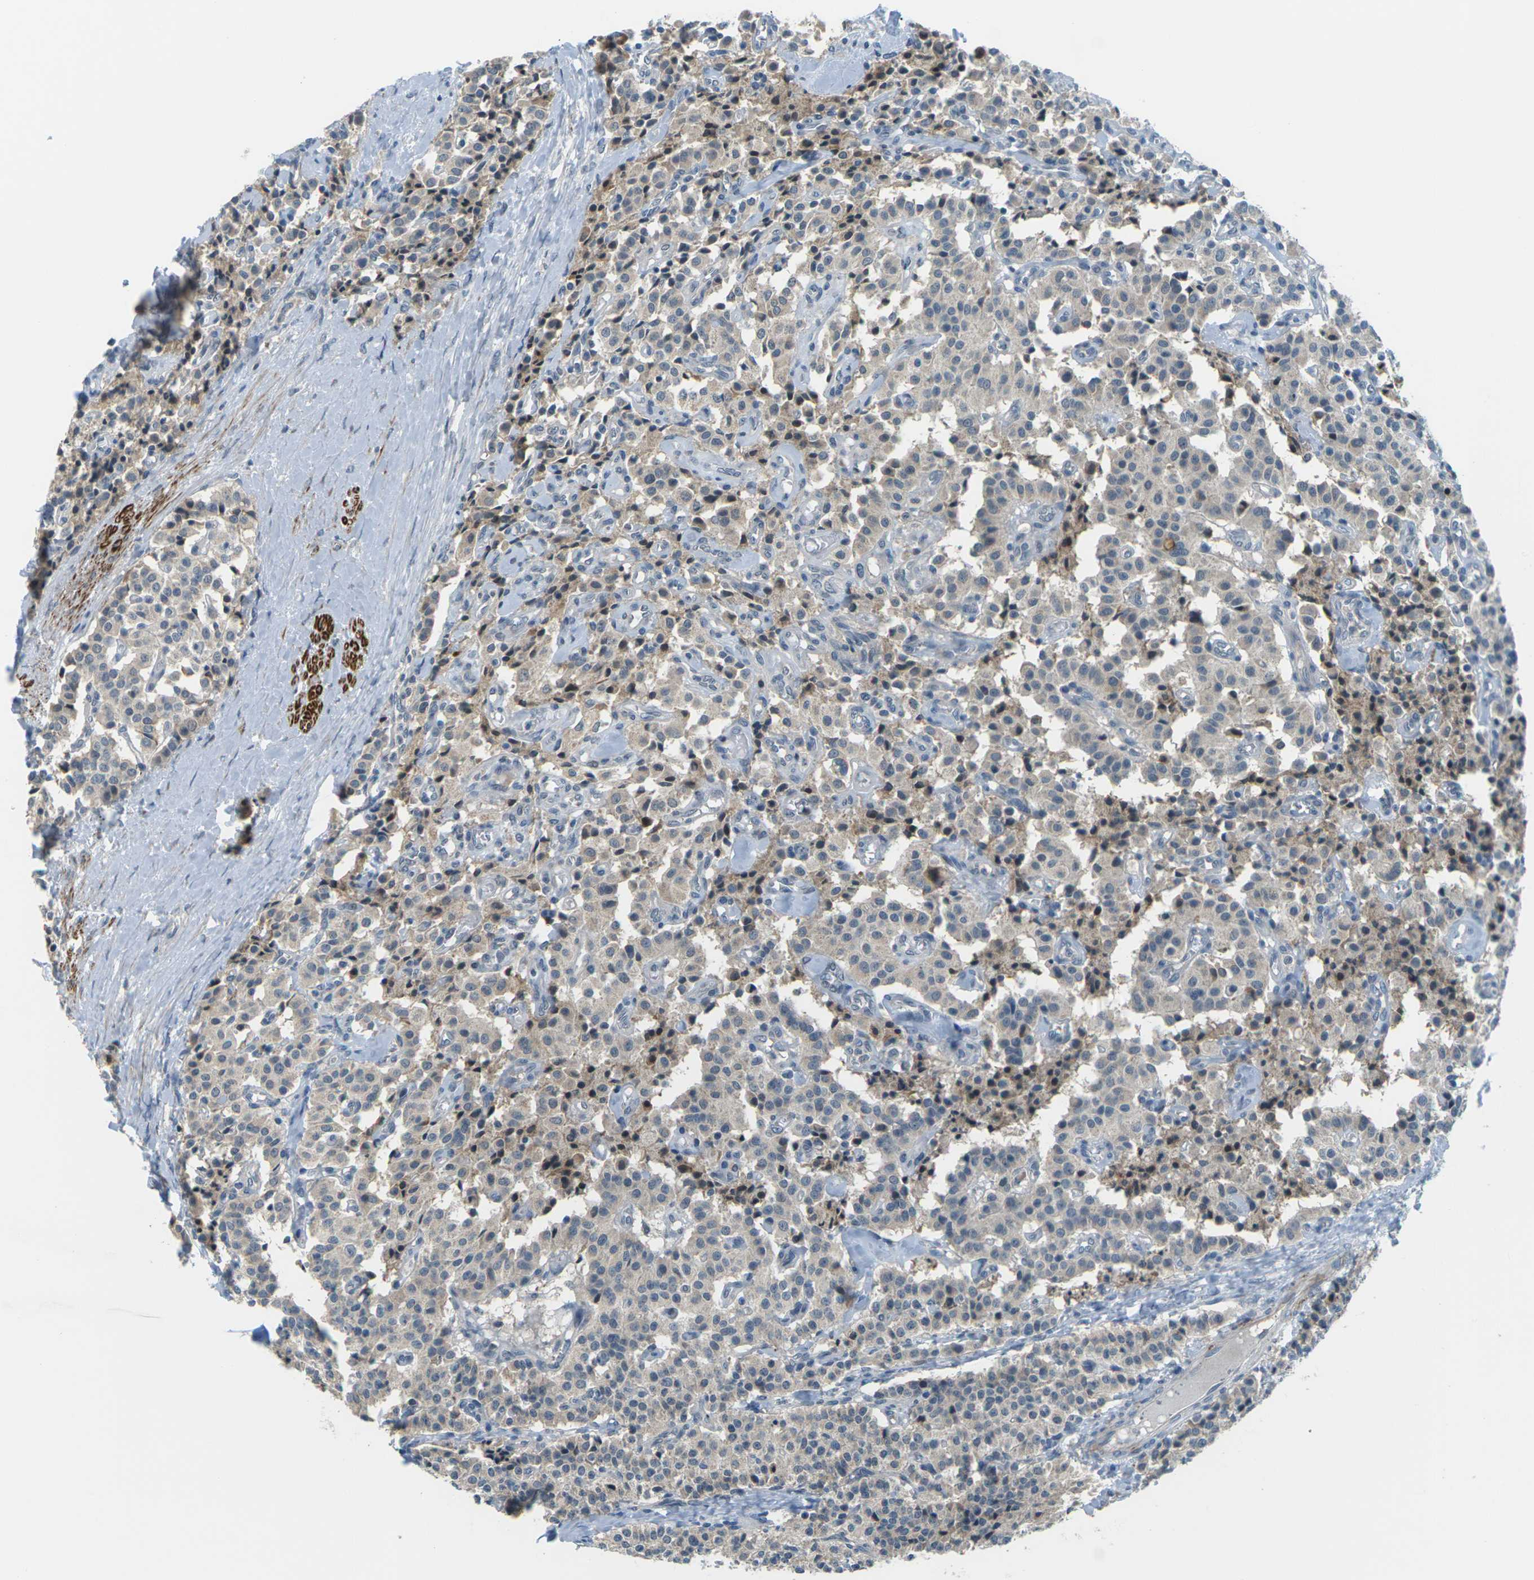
{"staining": {"intensity": "weak", "quantity": "25%-75%", "location": "cytoplasmic/membranous"}, "tissue": "carcinoid", "cell_type": "Tumor cells", "image_type": "cancer", "snomed": [{"axis": "morphology", "description": "Carcinoid, malignant, NOS"}, {"axis": "topography", "description": "Lung"}], "caption": "Carcinoid tissue shows weak cytoplasmic/membranous expression in about 25%-75% of tumor cells", "gene": "SLC13A3", "patient": {"sex": "male", "age": 30}}